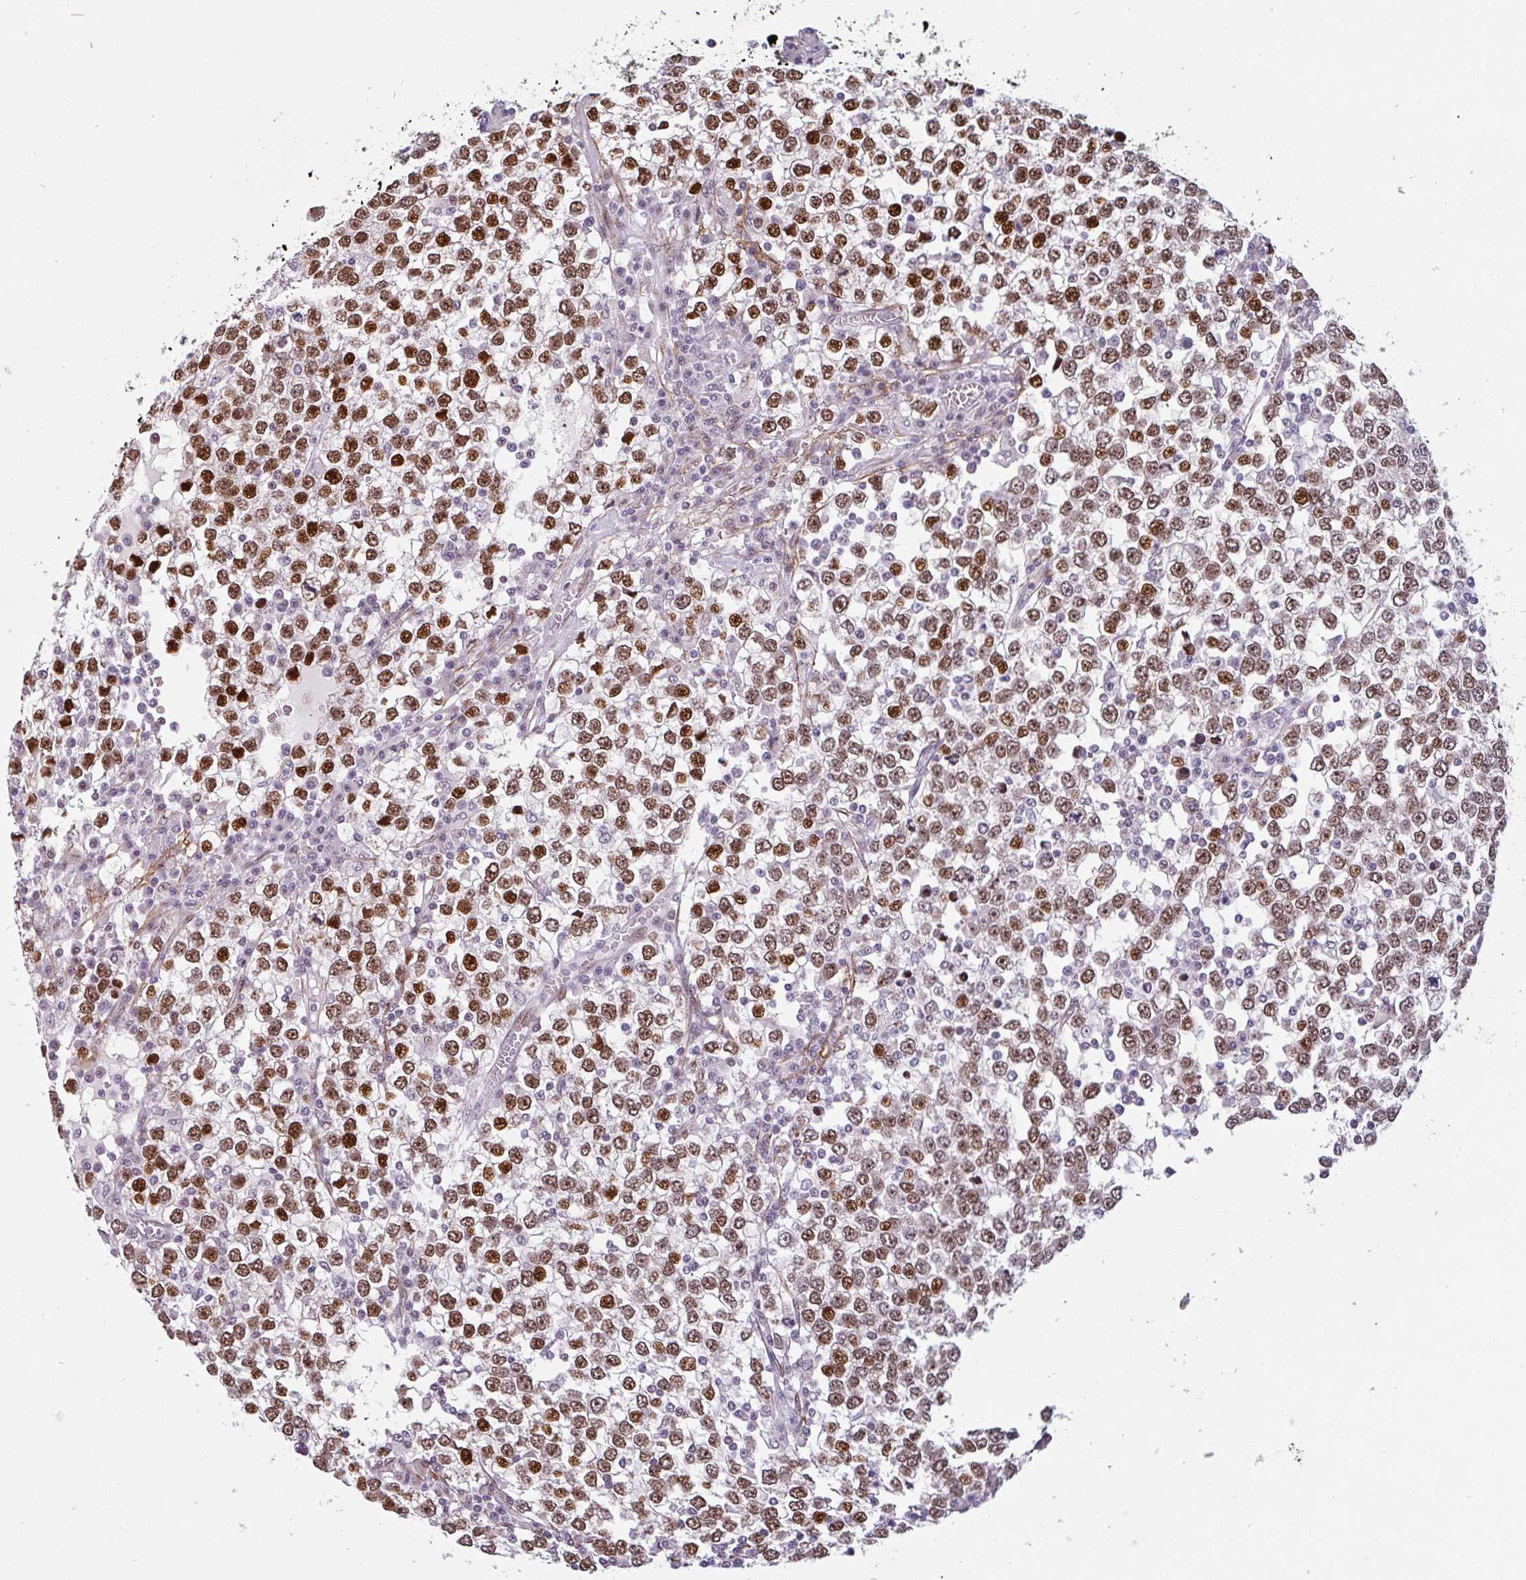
{"staining": {"intensity": "strong", "quantity": ">75%", "location": "nuclear"}, "tissue": "testis cancer", "cell_type": "Tumor cells", "image_type": "cancer", "snomed": [{"axis": "morphology", "description": "Seminoma, NOS"}, {"axis": "topography", "description": "Testis"}], "caption": "Tumor cells demonstrate high levels of strong nuclear positivity in approximately >75% of cells in human testis seminoma.", "gene": "TMEM119", "patient": {"sex": "male", "age": 65}}